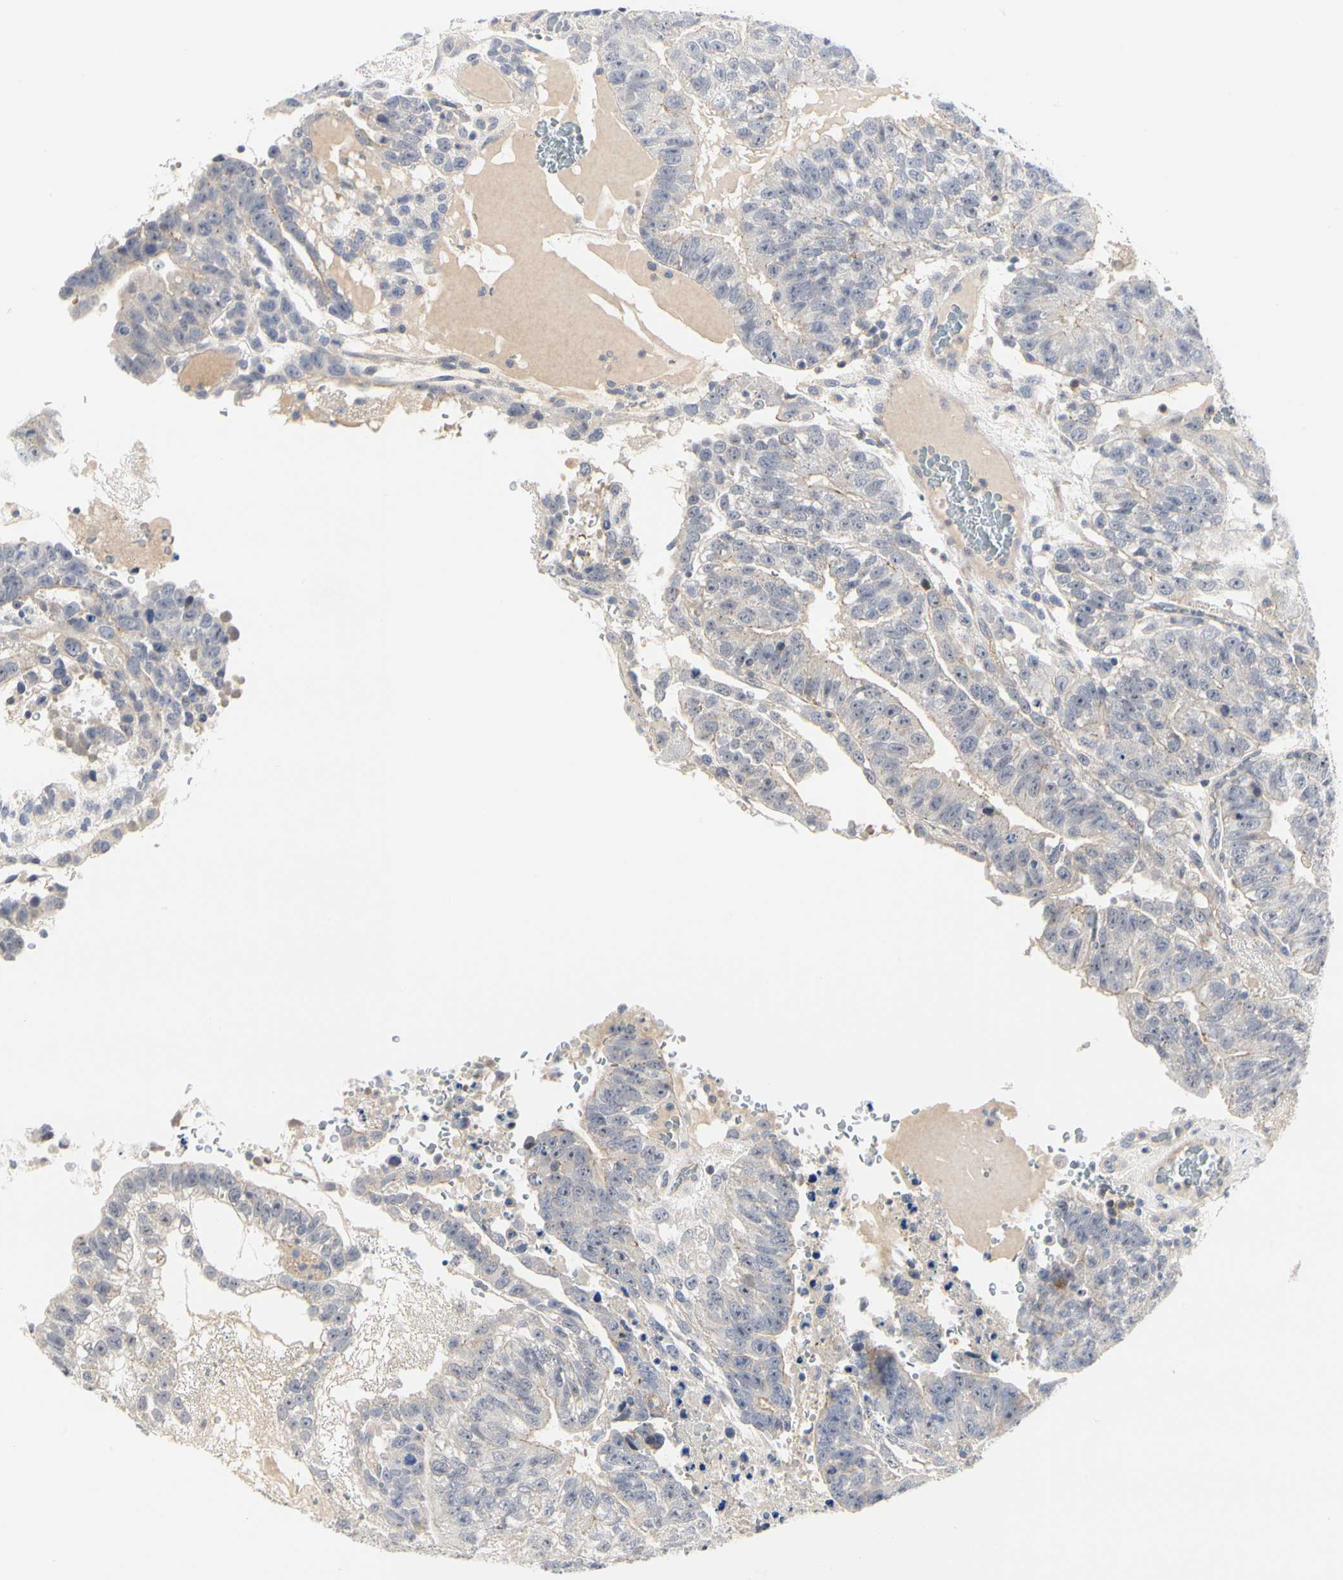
{"staining": {"intensity": "weak", "quantity": "<25%", "location": "cytoplasmic/membranous"}, "tissue": "testis cancer", "cell_type": "Tumor cells", "image_type": "cancer", "snomed": [{"axis": "morphology", "description": "Seminoma, NOS"}, {"axis": "morphology", "description": "Carcinoma, Embryonal, NOS"}, {"axis": "topography", "description": "Testis"}], "caption": "Tumor cells show no significant protein staining in testis embryonal carcinoma.", "gene": "SHANK2", "patient": {"sex": "male", "age": 52}}